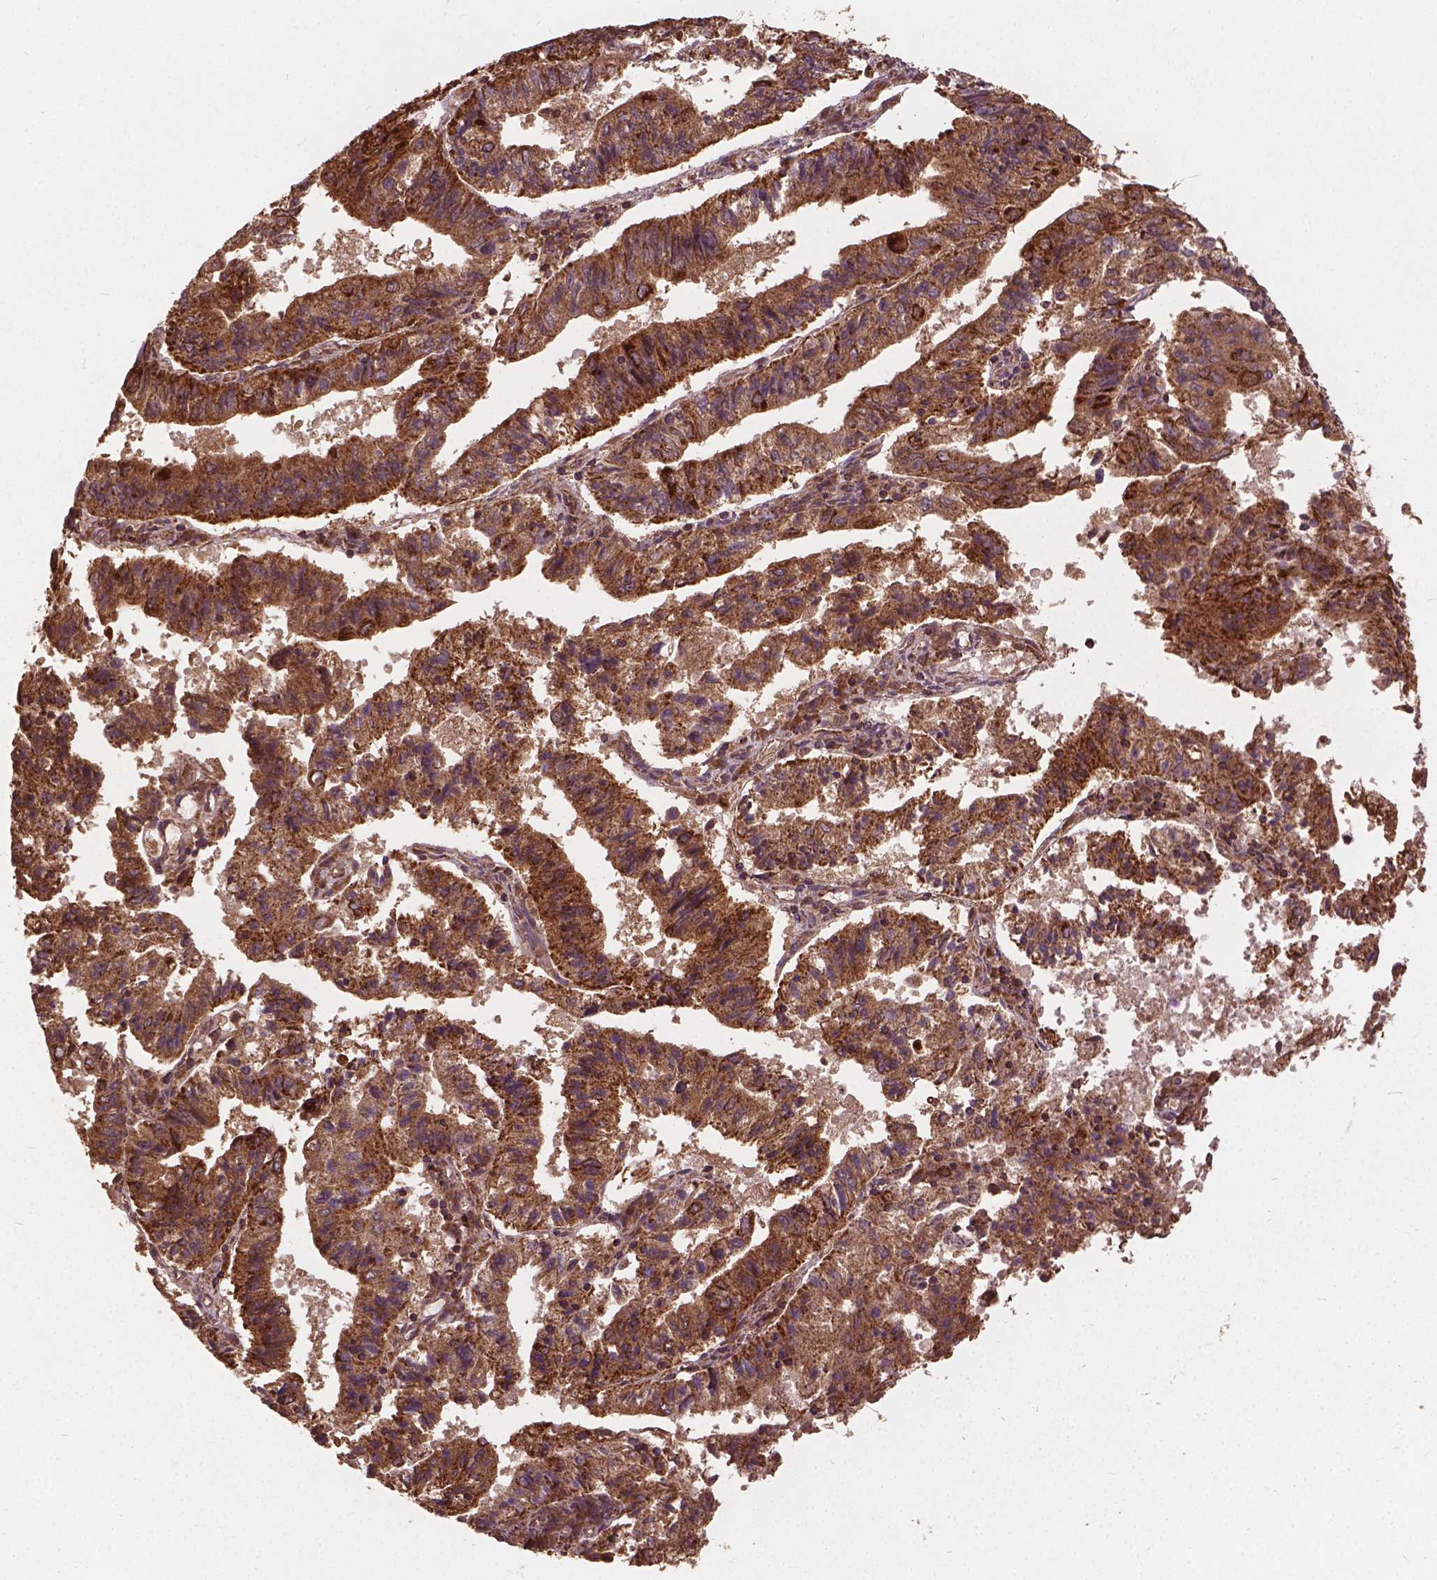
{"staining": {"intensity": "moderate", "quantity": ">75%", "location": "cytoplasmic/membranous"}, "tissue": "endometrial cancer", "cell_type": "Tumor cells", "image_type": "cancer", "snomed": [{"axis": "morphology", "description": "Adenocarcinoma, NOS"}, {"axis": "topography", "description": "Endometrium"}], "caption": "Endometrial adenocarcinoma stained with a brown dye exhibits moderate cytoplasmic/membranous positive positivity in approximately >75% of tumor cells.", "gene": "UBXN2A", "patient": {"sex": "female", "age": 82}}